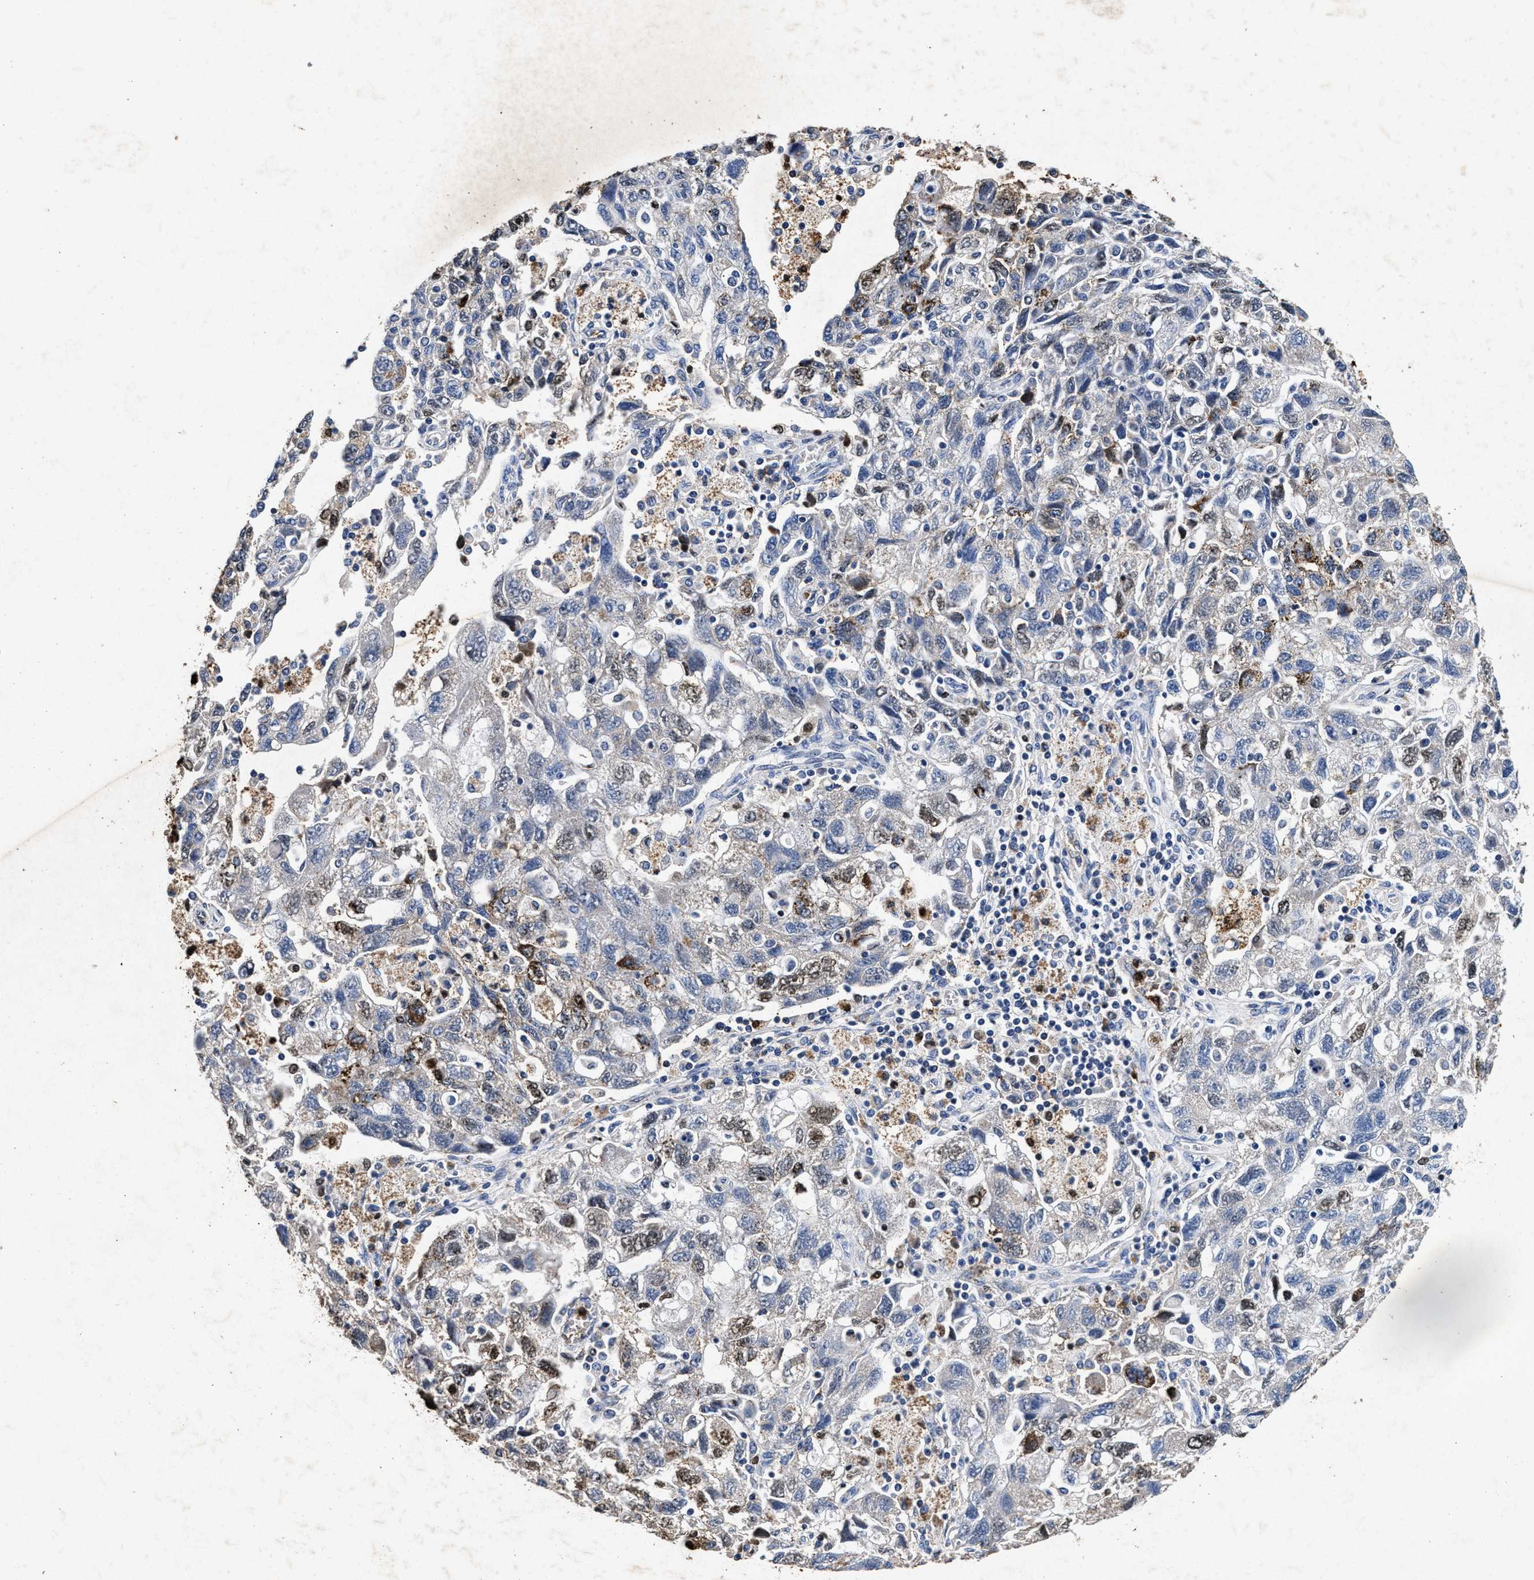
{"staining": {"intensity": "weak", "quantity": "<25%", "location": "cytoplasmic/membranous"}, "tissue": "ovarian cancer", "cell_type": "Tumor cells", "image_type": "cancer", "snomed": [{"axis": "morphology", "description": "Carcinoma, NOS"}, {"axis": "morphology", "description": "Cystadenocarcinoma, serous, NOS"}, {"axis": "topography", "description": "Ovary"}], "caption": "DAB (3,3'-diaminobenzidine) immunohistochemical staining of human ovarian cancer (serous cystadenocarcinoma) demonstrates no significant expression in tumor cells.", "gene": "LTB4R2", "patient": {"sex": "female", "age": 69}}